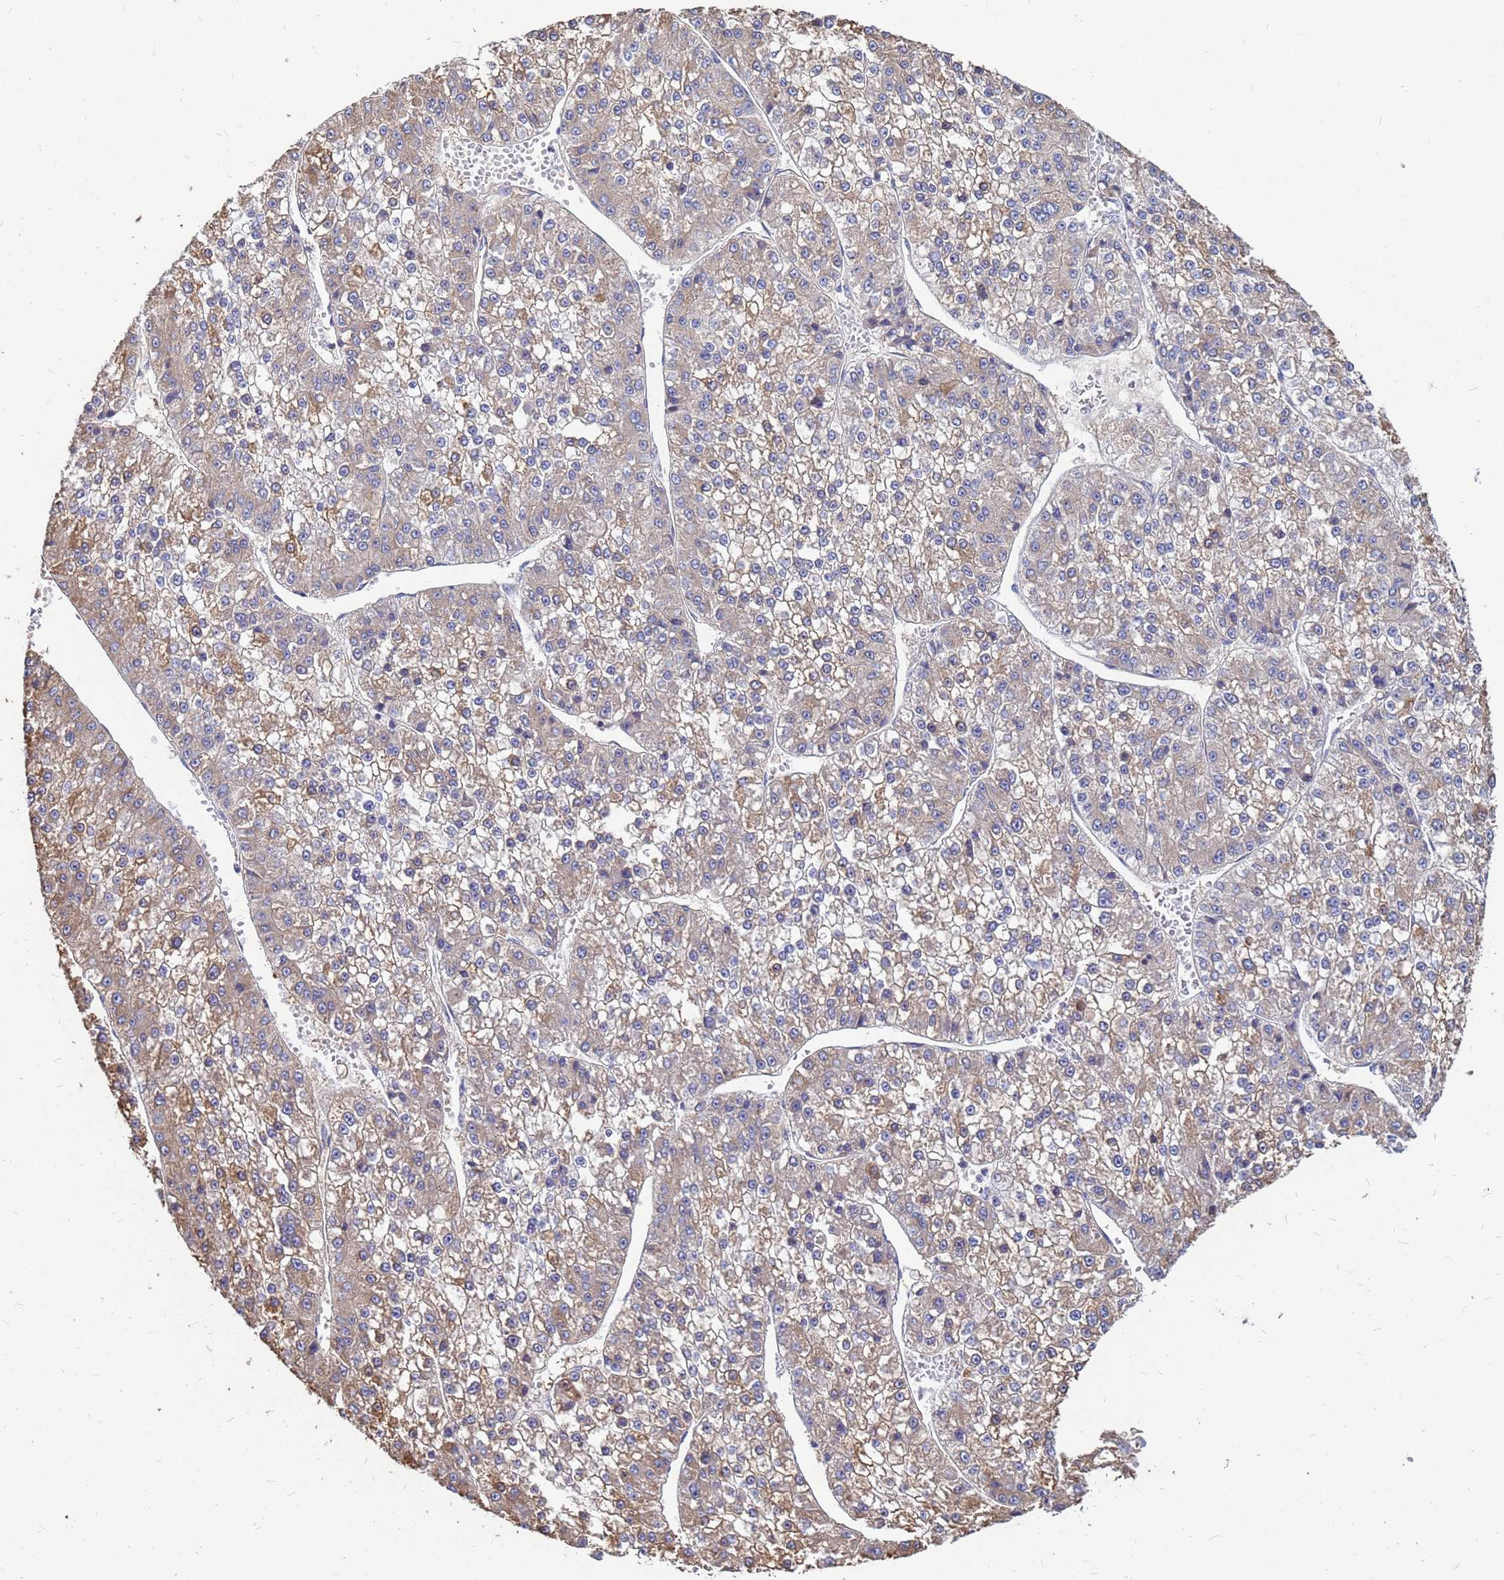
{"staining": {"intensity": "moderate", "quantity": ">75%", "location": "cytoplasmic/membranous"}, "tissue": "liver cancer", "cell_type": "Tumor cells", "image_type": "cancer", "snomed": [{"axis": "morphology", "description": "Carcinoma, Hepatocellular, NOS"}, {"axis": "topography", "description": "Liver"}], "caption": "Tumor cells reveal medium levels of moderate cytoplasmic/membranous positivity in approximately >75% of cells in human hepatocellular carcinoma (liver).", "gene": "MOB2", "patient": {"sex": "female", "age": 73}}